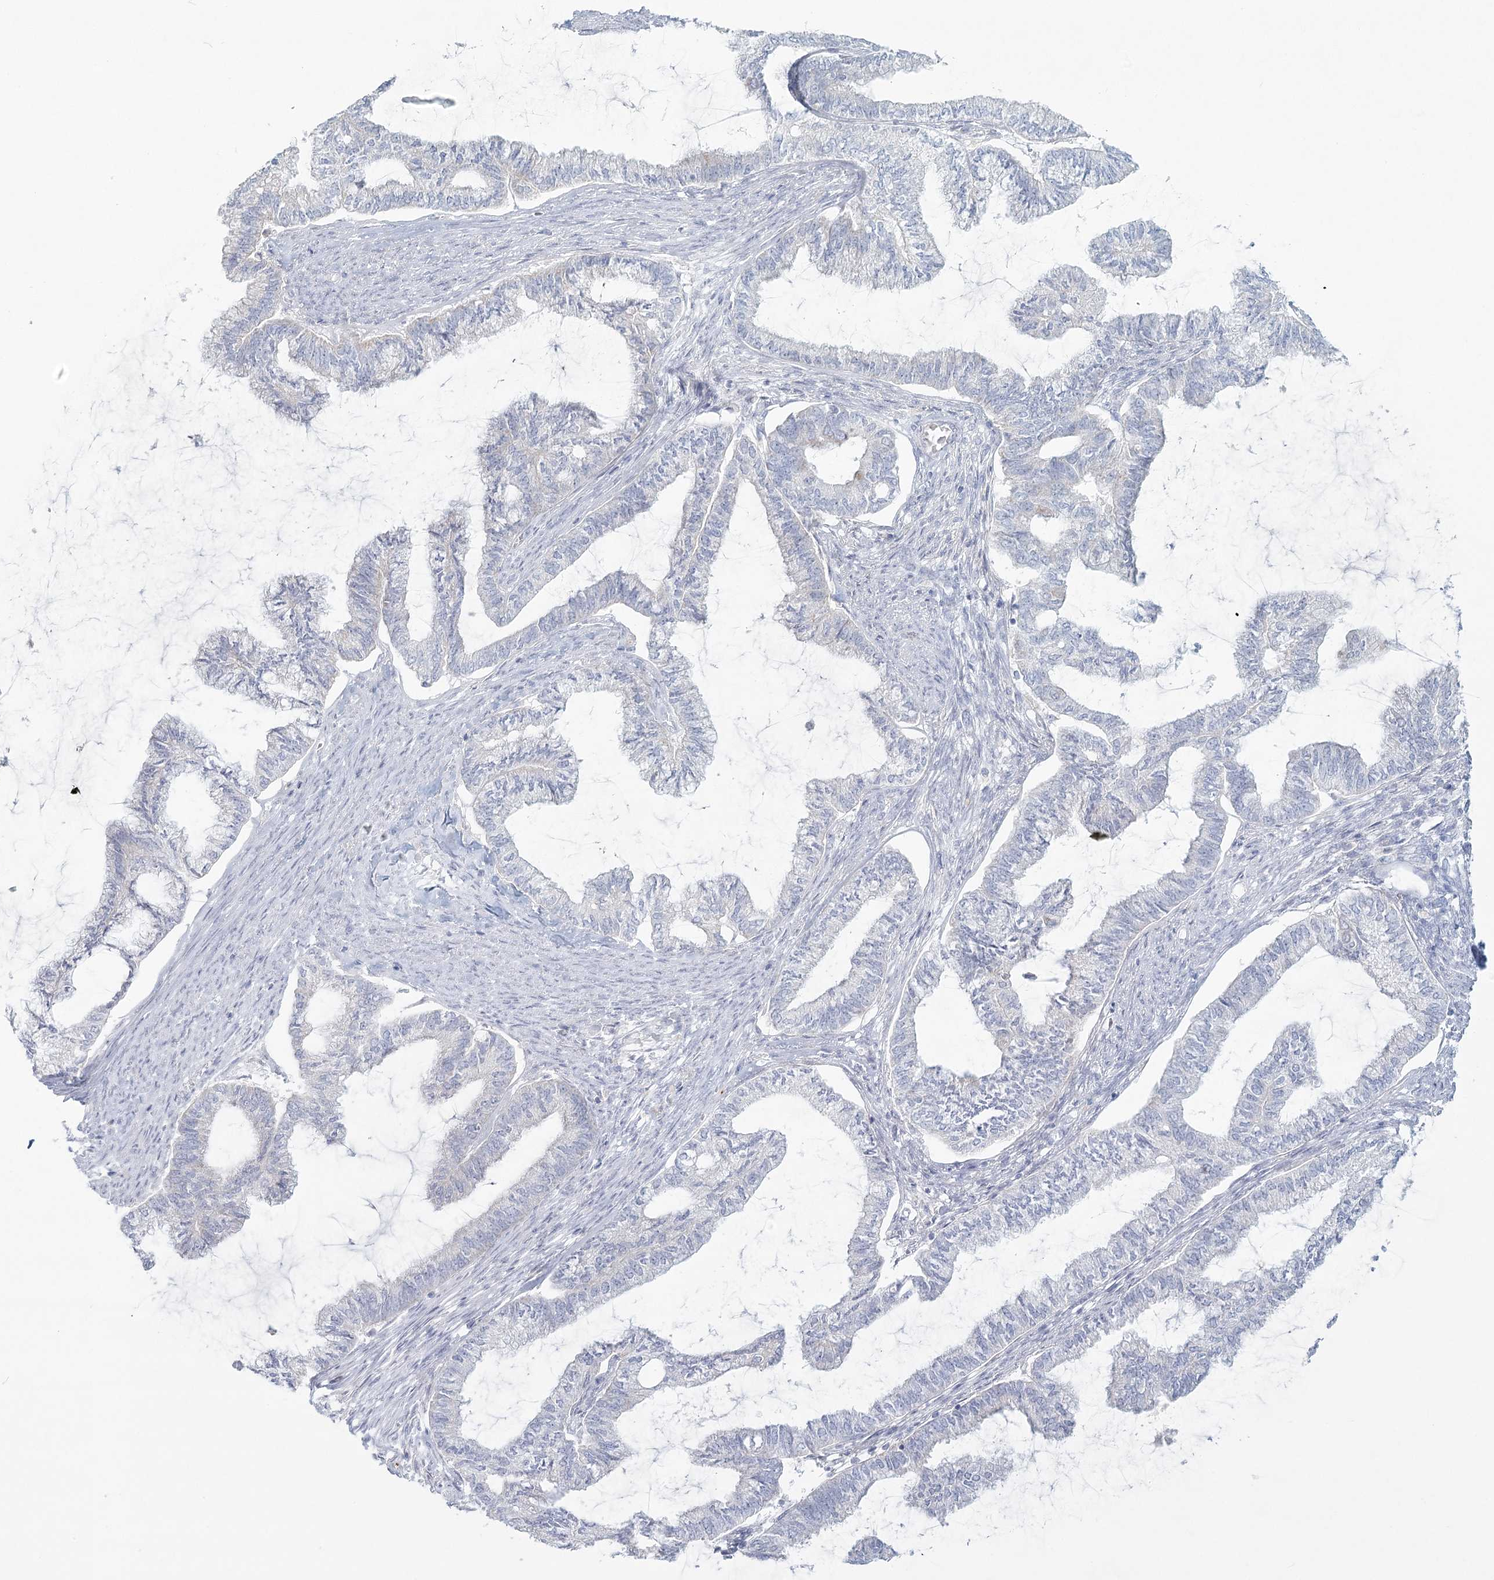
{"staining": {"intensity": "negative", "quantity": "none", "location": "none"}, "tissue": "endometrial cancer", "cell_type": "Tumor cells", "image_type": "cancer", "snomed": [{"axis": "morphology", "description": "Adenocarcinoma, NOS"}, {"axis": "topography", "description": "Endometrium"}], "caption": "DAB immunohistochemical staining of adenocarcinoma (endometrial) demonstrates no significant staining in tumor cells.", "gene": "BPHL", "patient": {"sex": "female", "age": 86}}